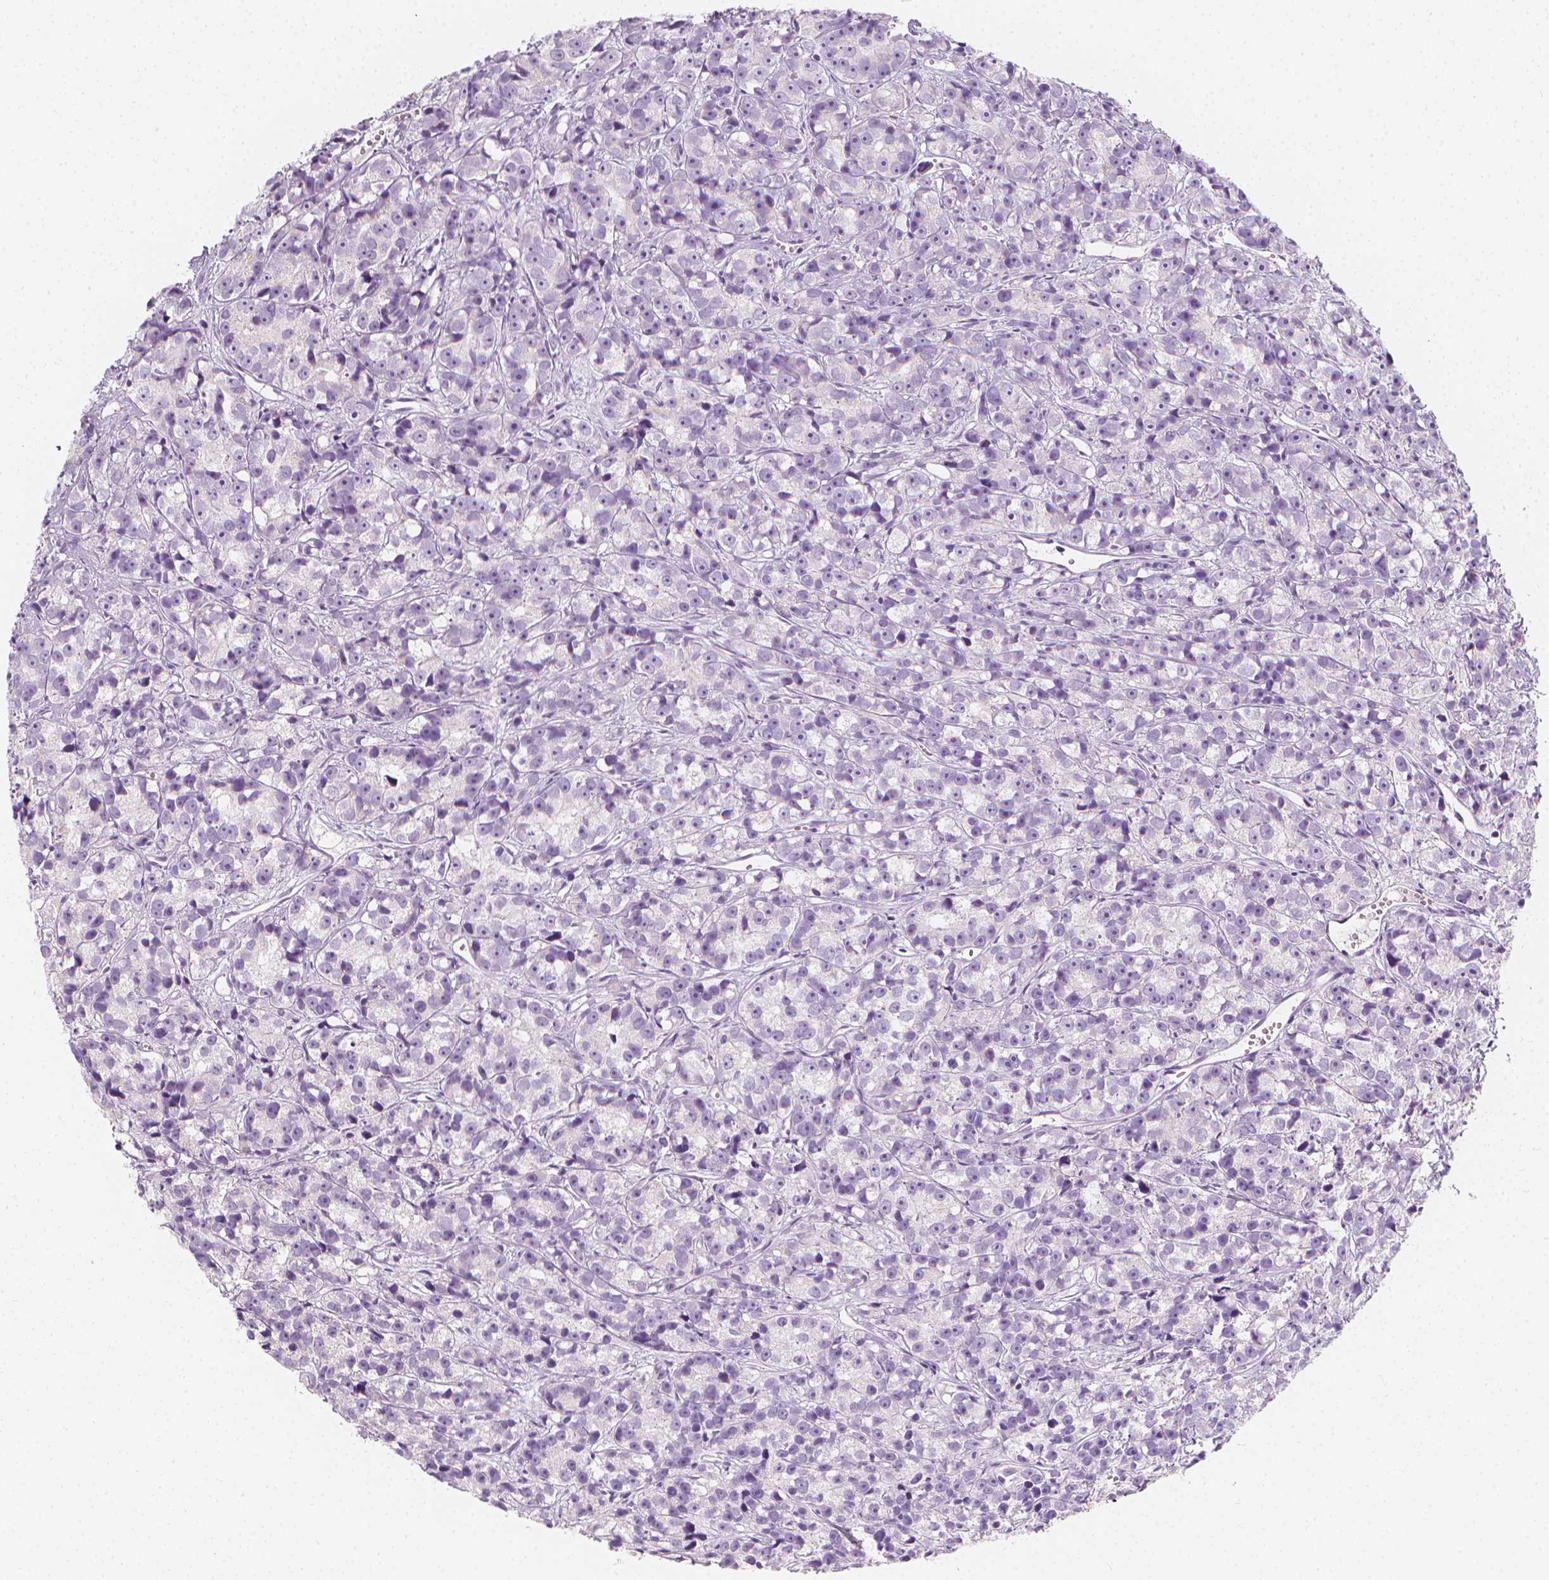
{"staining": {"intensity": "negative", "quantity": "none", "location": "none"}, "tissue": "prostate cancer", "cell_type": "Tumor cells", "image_type": "cancer", "snomed": [{"axis": "morphology", "description": "Adenocarcinoma, High grade"}, {"axis": "topography", "description": "Prostate"}], "caption": "Protein analysis of prostate cancer (adenocarcinoma (high-grade)) shows no significant expression in tumor cells.", "gene": "RBFOX1", "patient": {"sex": "male", "age": 77}}